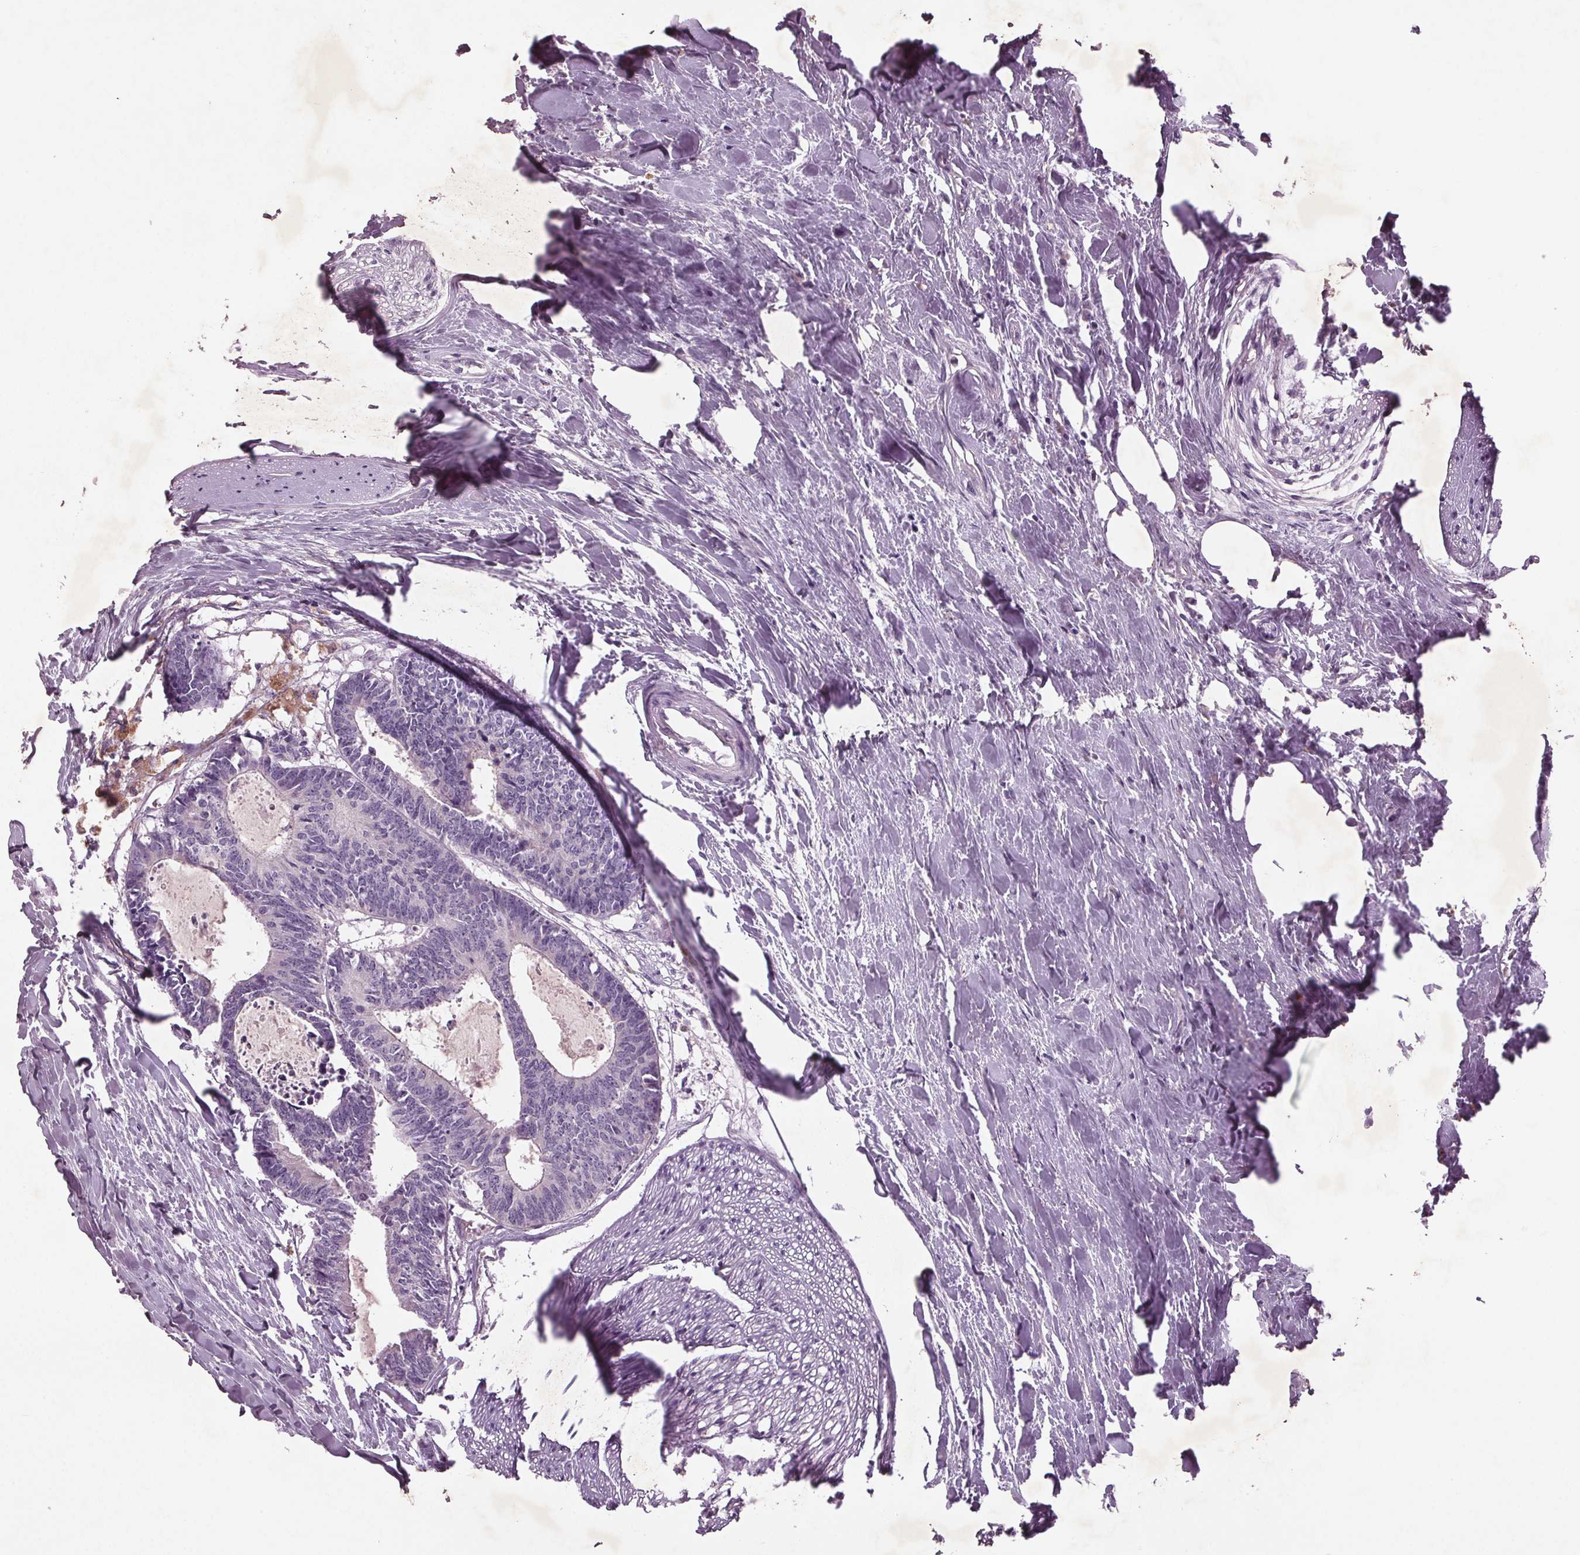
{"staining": {"intensity": "negative", "quantity": "none", "location": "none"}, "tissue": "colorectal cancer", "cell_type": "Tumor cells", "image_type": "cancer", "snomed": [{"axis": "morphology", "description": "Adenocarcinoma, NOS"}, {"axis": "topography", "description": "Colon"}, {"axis": "topography", "description": "Rectum"}], "caption": "Tumor cells are negative for brown protein staining in colorectal cancer (adenocarcinoma). (DAB (3,3'-diaminobenzidine) immunohistochemistry with hematoxylin counter stain).", "gene": "BHLHE22", "patient": {"sex": "male", "age": 57}}